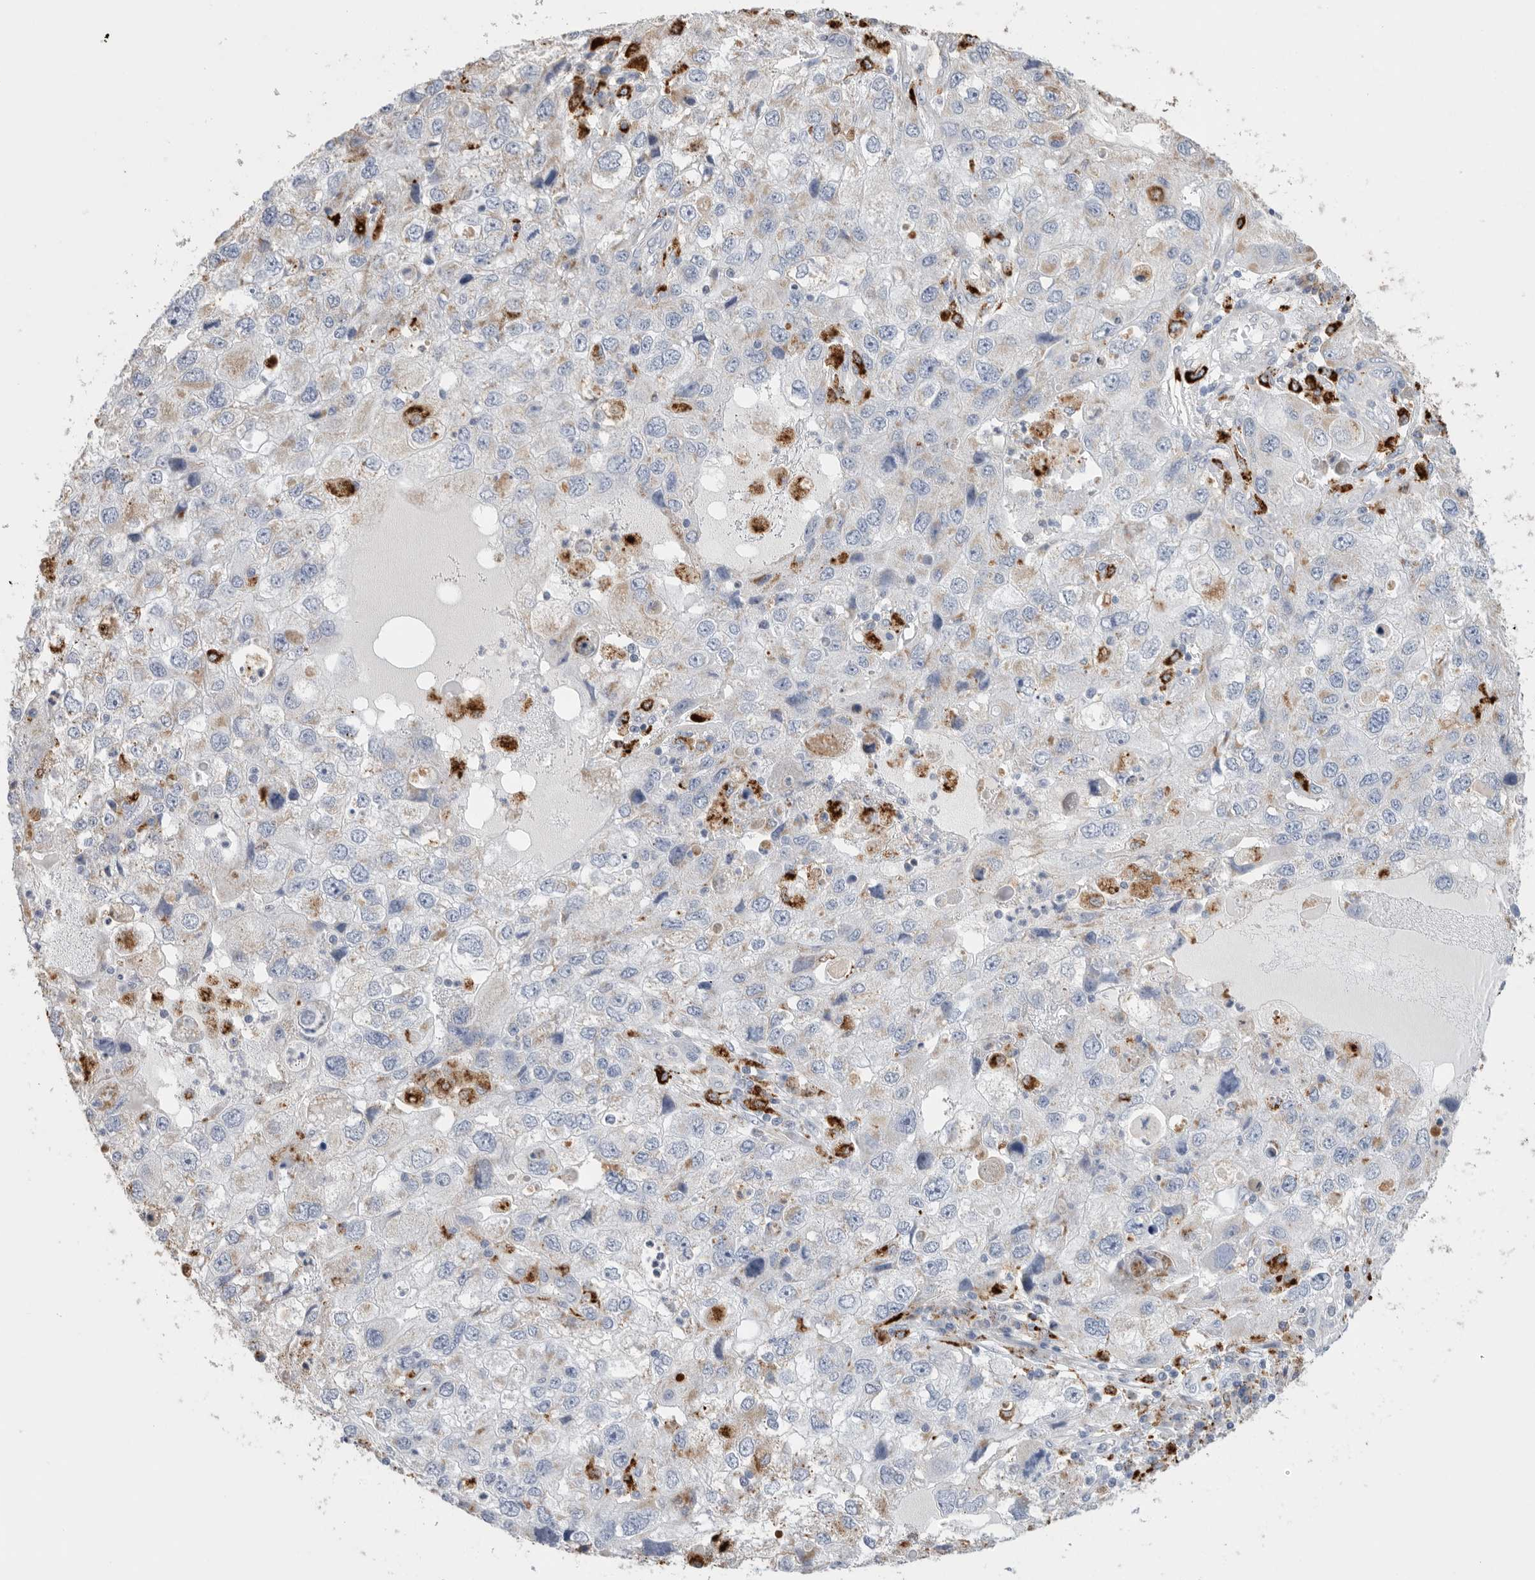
{"staining": {"intensity": "strong", "quantity": "<25%", "location": "cytoplasmic/membranous,nuclear"}, "tissue": "endometrial cancer", "cell_type": "Tumor cells", "image_type": "cancer", "snomed": [{"axis": "morphology", "description": "Adenocarcinoma, NOS"}, {"axis": "topography", "description": "Endometrium"}], "caption": "Approximately <25% of tumor cells in human endometrial cancer (adenocarcinoma) exhibit strong cytoplasmic/membranous and nuclear protein expression as visualized by brown immunohistochemical staining.", "gene": "GGH", "patient": {"sex": "female", "age": 49}}